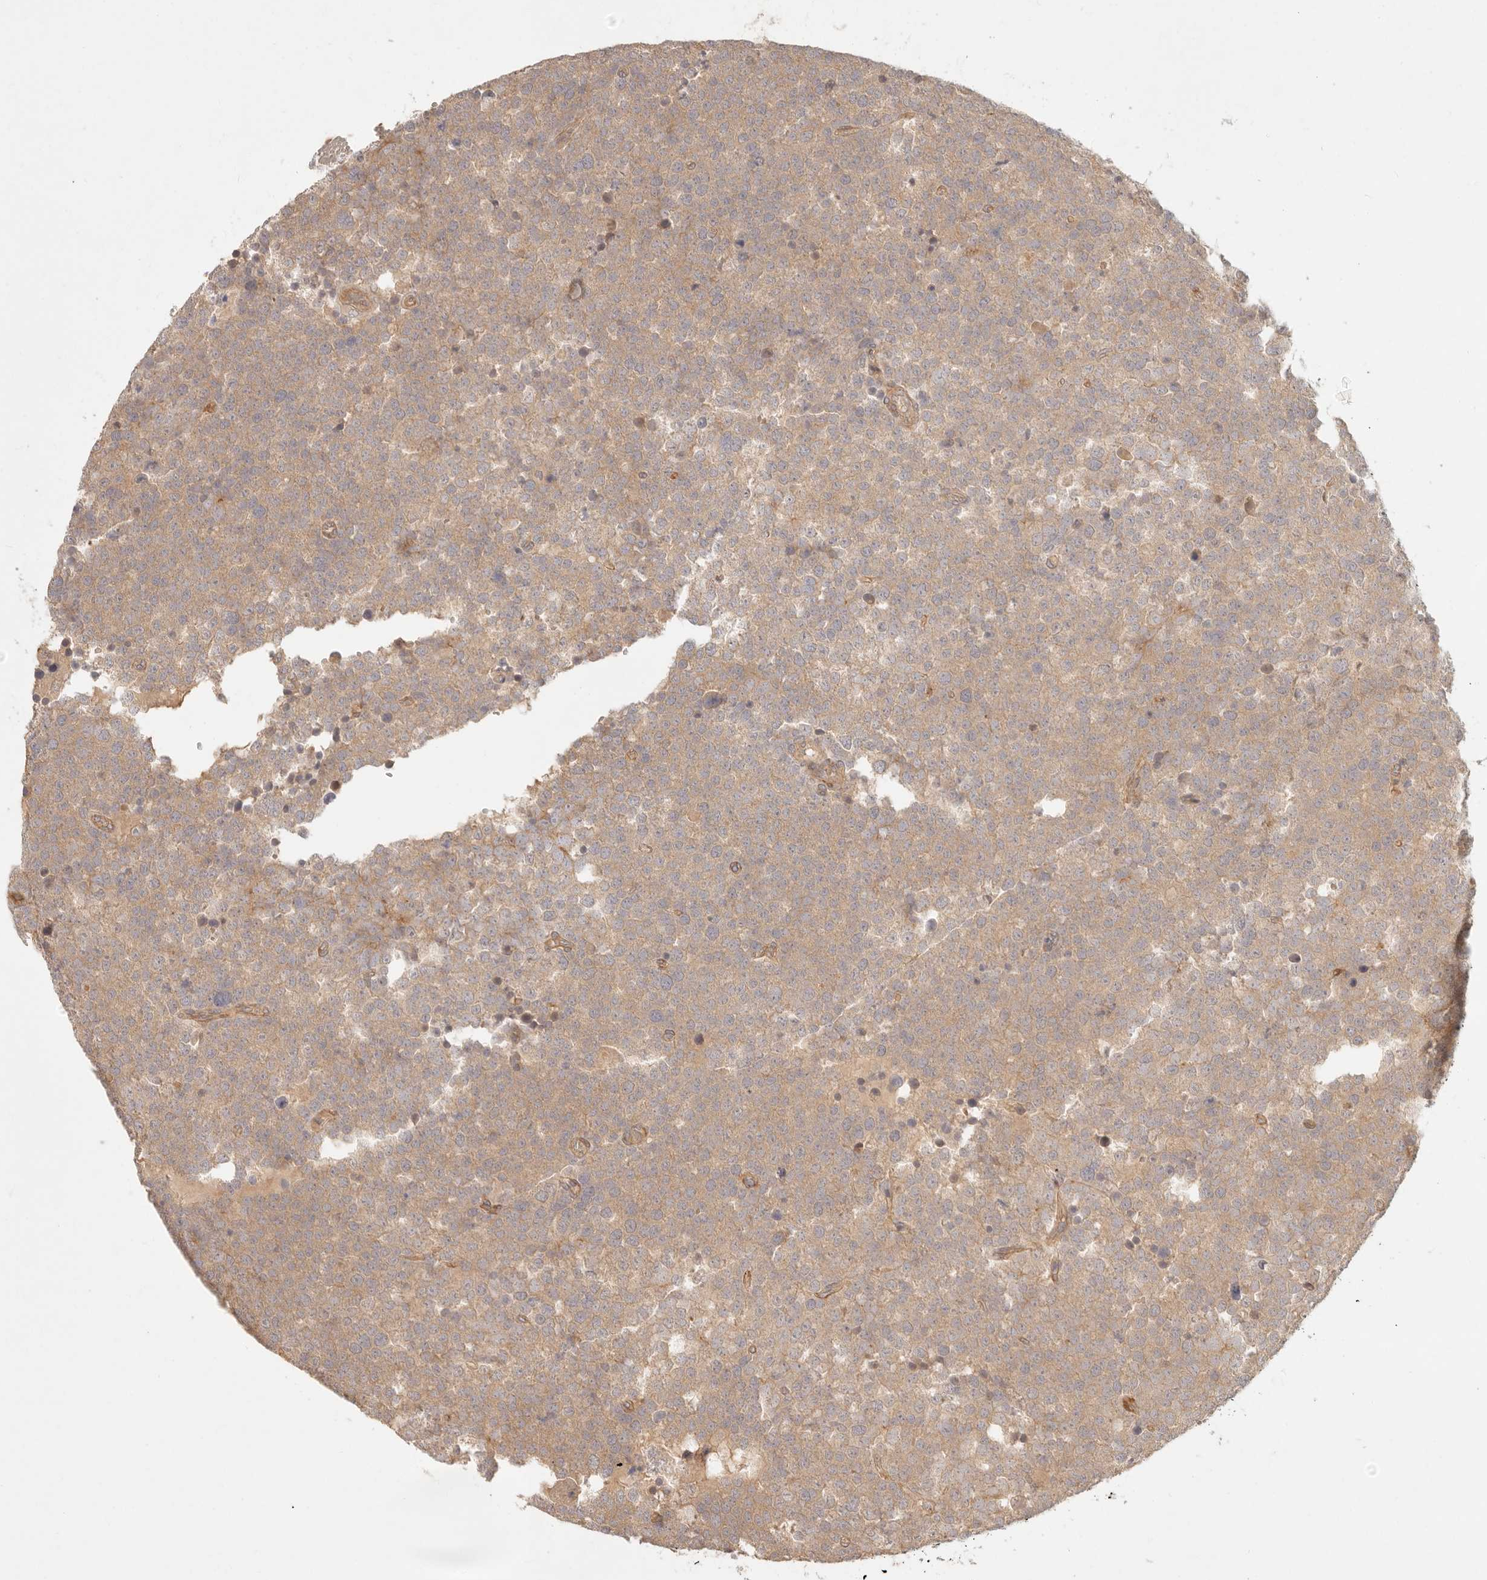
{"staining": {"intensity": "moderate", "quantity": ">75%", "location": "cytoplasmic/membranous"}, "tissue": "testis cancer", "cell_type": "Tumor cells", "image_type": "cancer", "snomed": [{"axis": "morphology", "description": "Seminoma, NOS"}, {"axis": "topography", "description": "Testis"}], "caption": "Immunohistochemical staining of human testis seminoma shows moderate cytoplasmic/membranous protein expression in approximately >75% of tumor cells.", "gene": "PPP1R3B", "patient": {"sex": "male", "age": 71}}